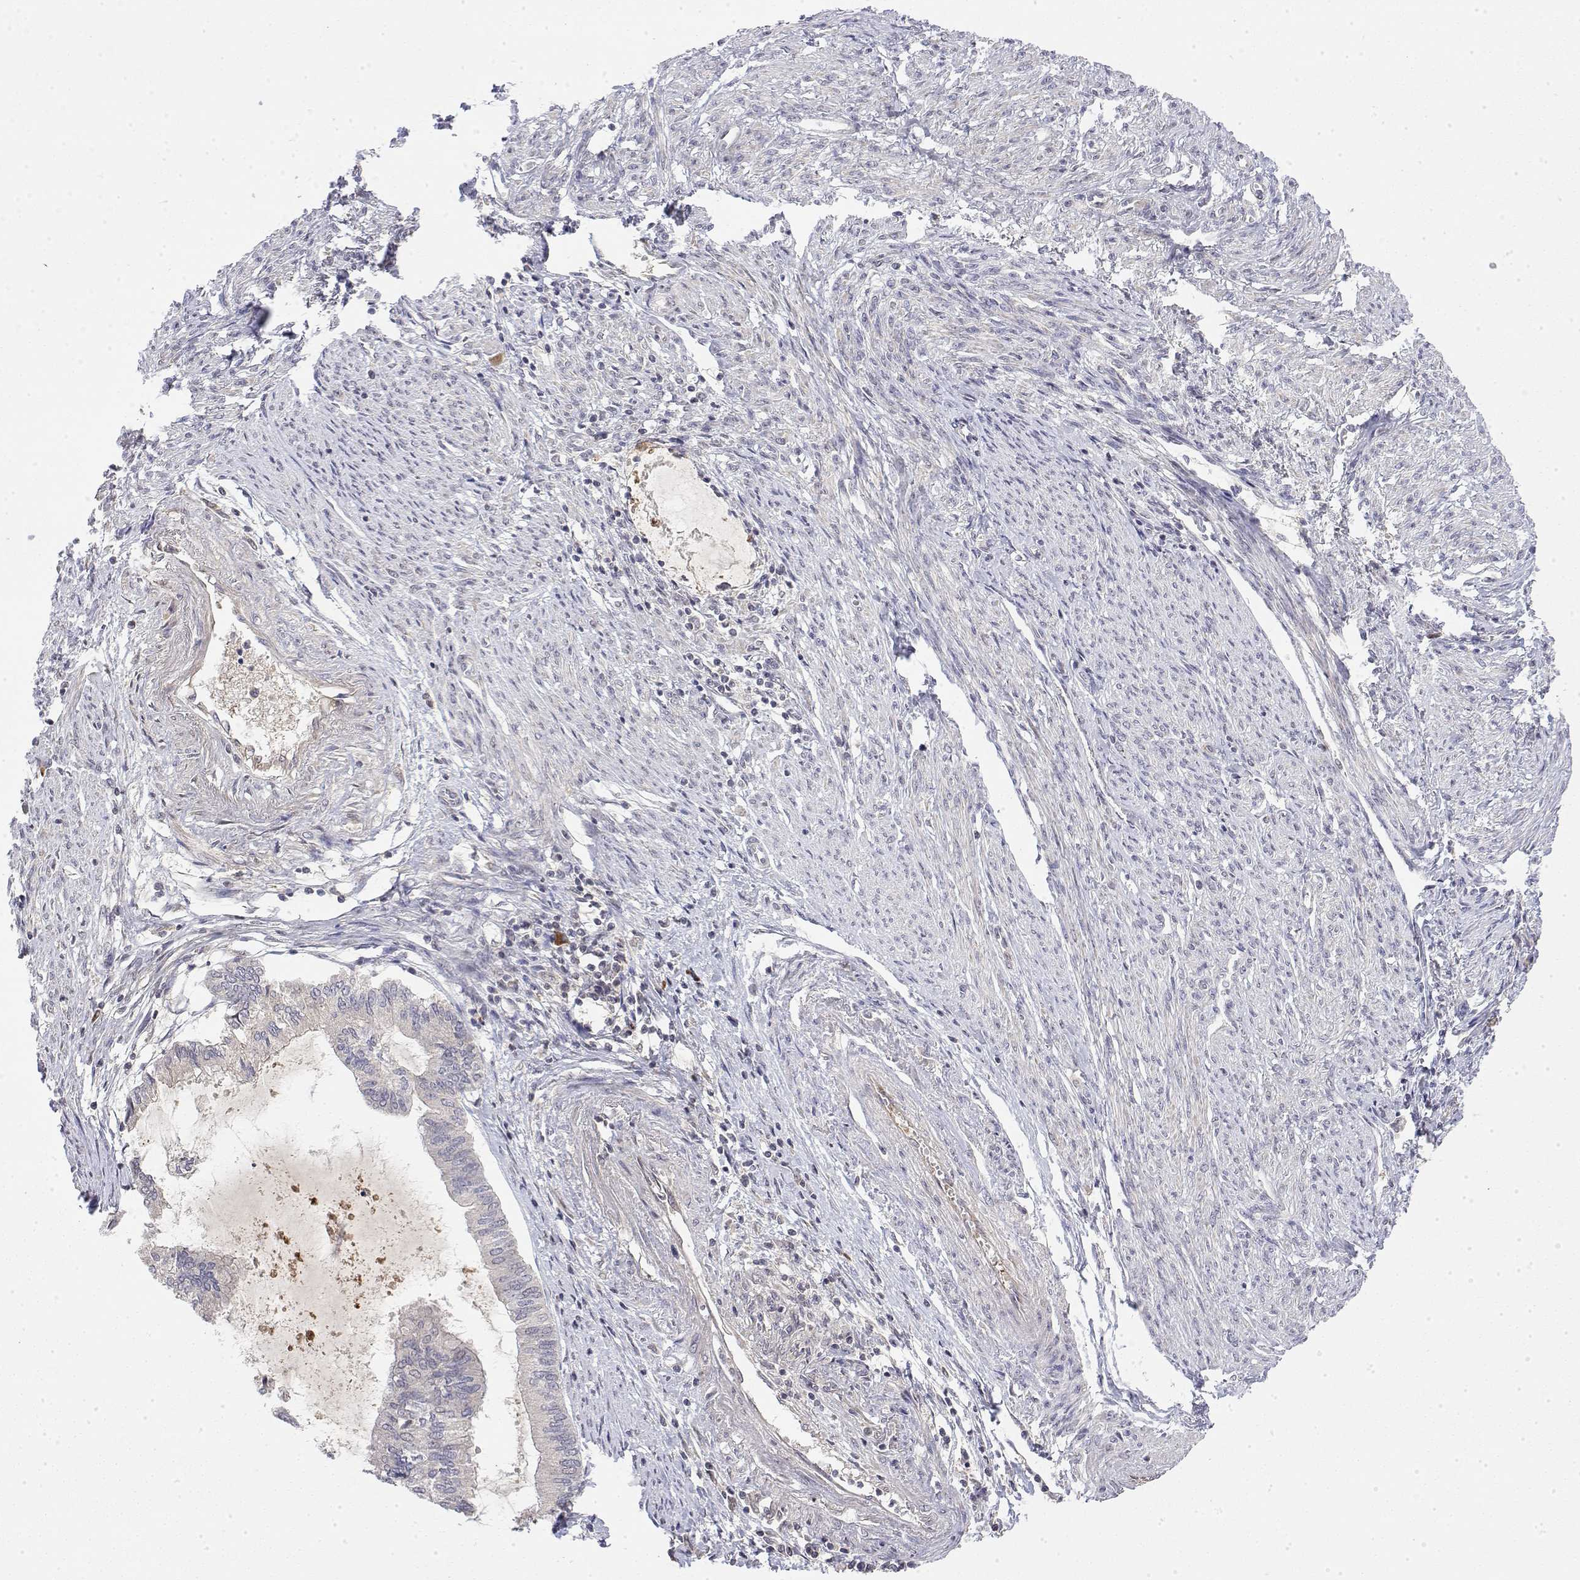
{"staining": {"intensity": "negative", "quantity": "none", "location": "none"}, "tissue": "endometrial cancer", "cell_type": "Tumor cells", "image_type": "cancer", "snomed": [{"axis": "morphology", "description": "Adenocarcinoma, NOS"}, {"axis": "topography", "description": "Endometrium"}], "caption": "Immunohistochemical staining of adenocarcinoma (endometrial) shows no significant expression in tumor cells. (DAB IHC, high magnification).", "gene": "IGFBP4", "patient": {"sex": "female", "age": 86}}